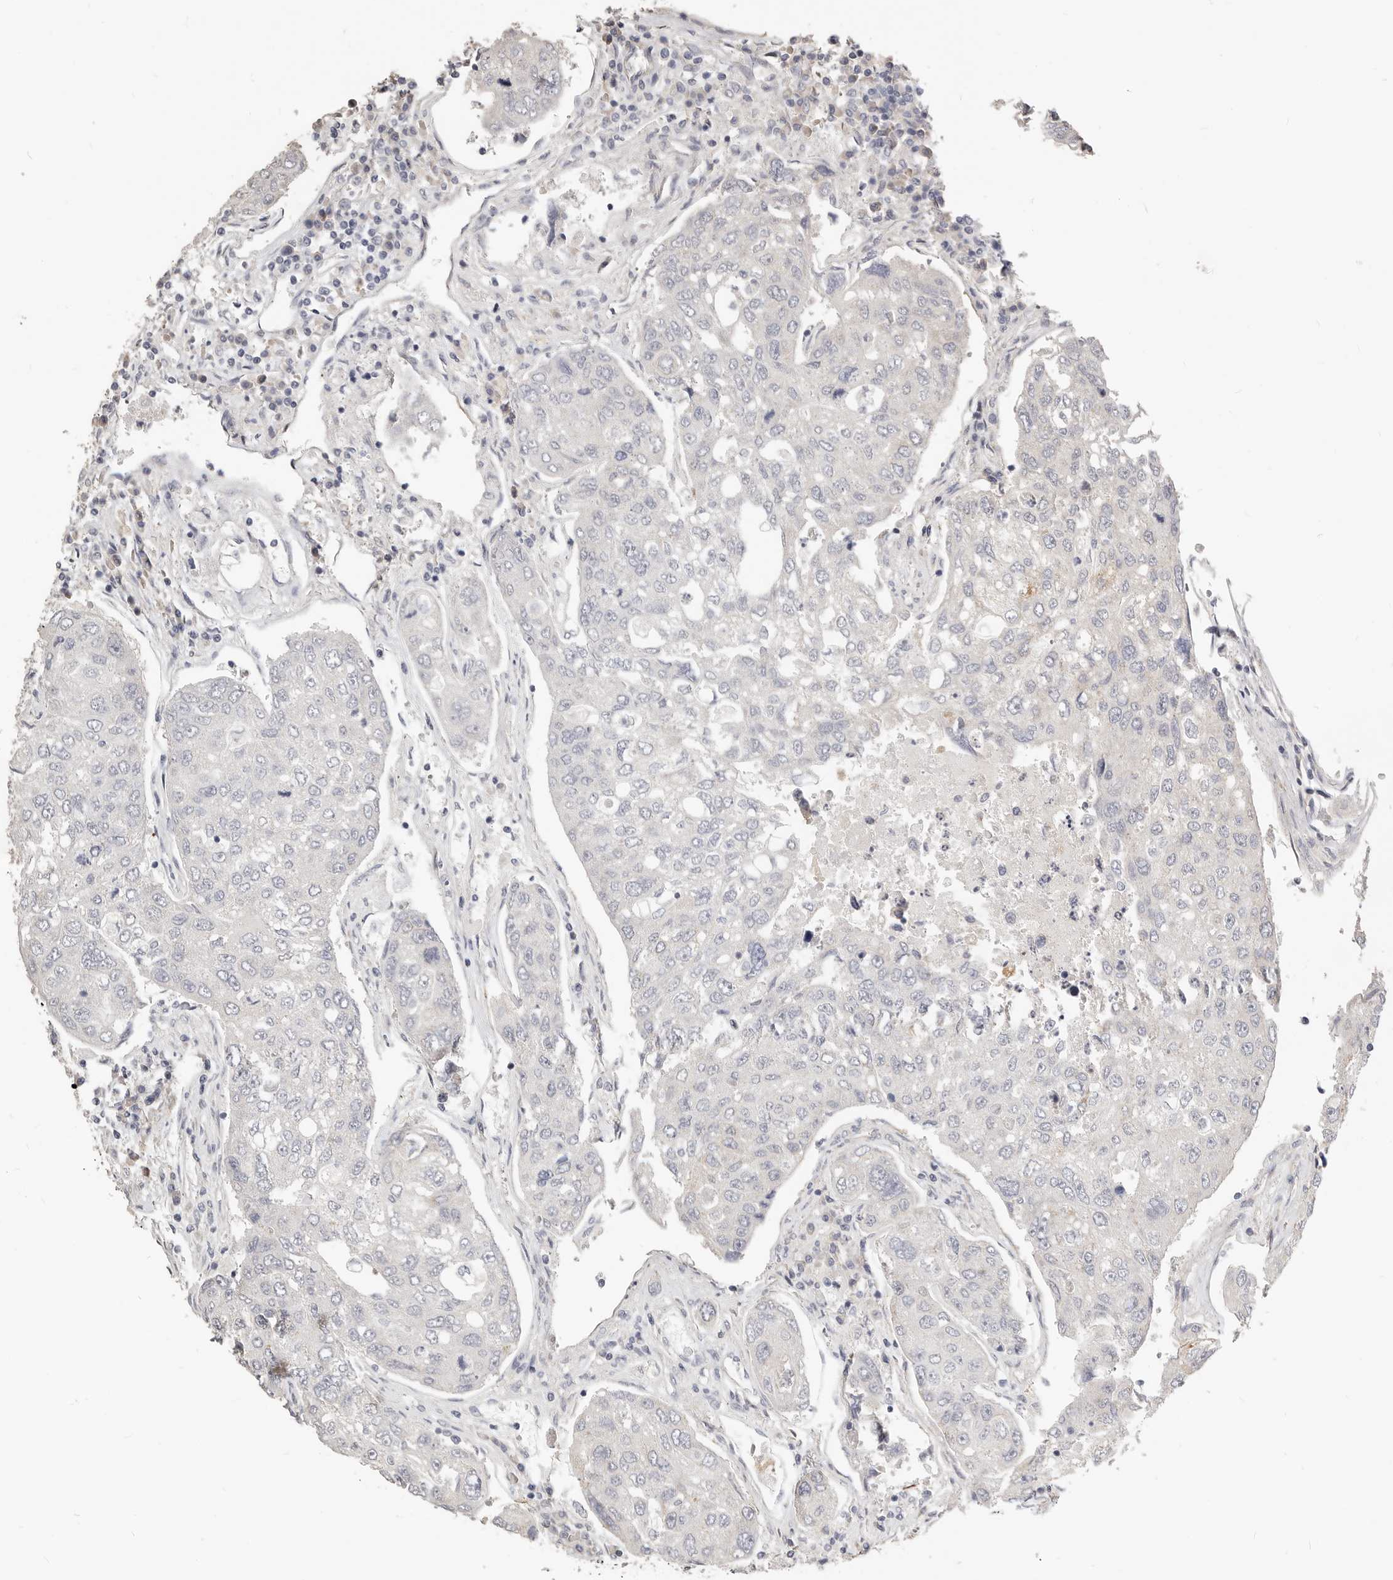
{"staining": {"intensity": "negative", "quantity": "none", "location": "none"}, "tissue": "urothelial cancer", "cell_type": "Tumor cells", "image_type": "cancer", "snomed": [{"axis": "morphology", "description": "Urothelial carcinoma, High grade"}, {"axis": "topography", "description": "Lymph node"}, {"axis": "topography", "description": "Urinary bladder"}], "caption": "DAB (3,3'-diaminobenzidine) immunohistochemical staining of urothelial carcinoma (high-grade) displays no significant positivity in tumor cells. (DAB (3,3'-diaminobenzidine) IHC with hematoxylin counter stain).", "gene": "RABAC1", "patient": {"sex": "male", "age": 51}}